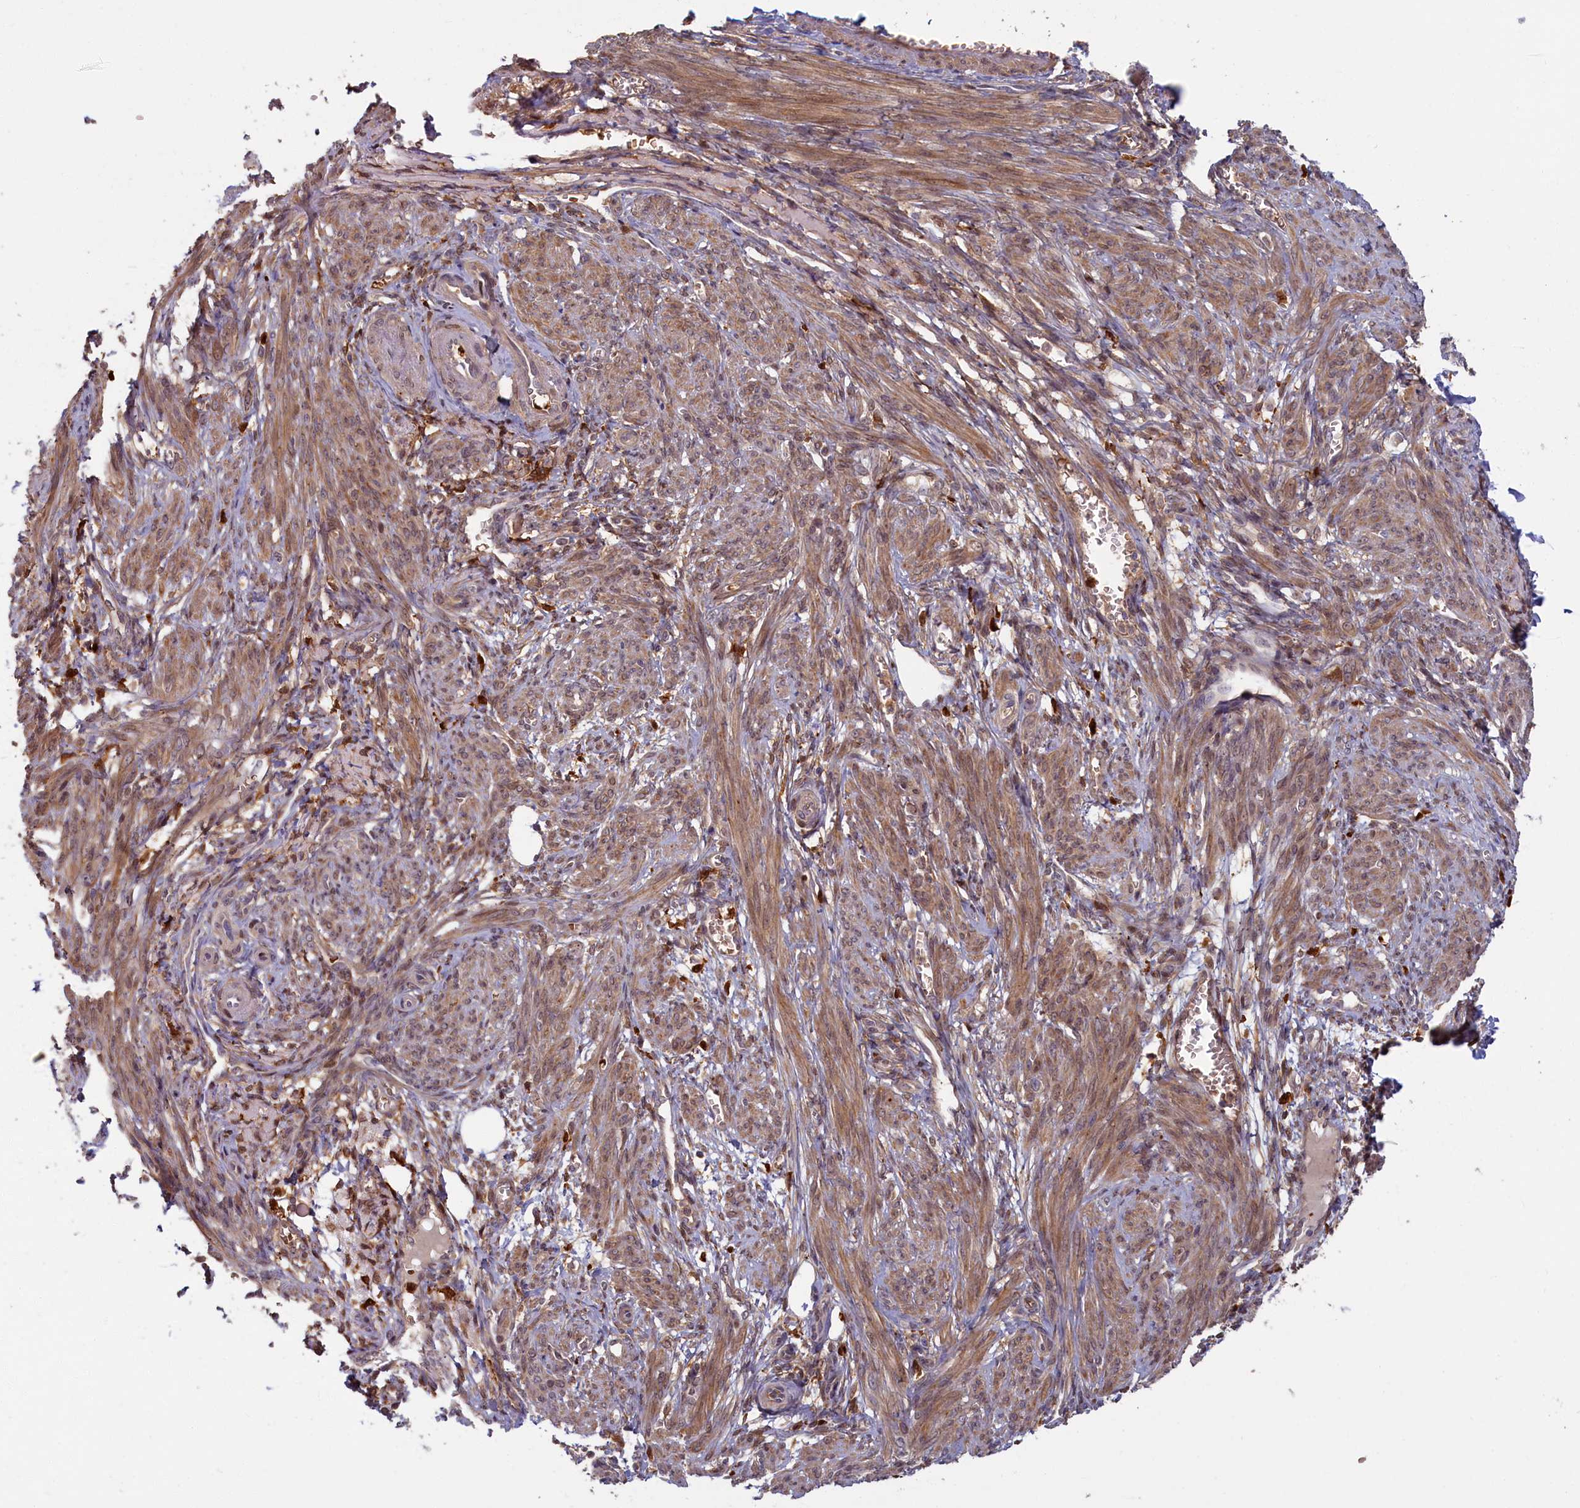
{"staining": {"intensity": "moderate", "quantity": "25%-75%", "location": "cytoplasmic/membranous"}, "tissue": "smooth muscle", "cell_type": "Smooth muscle cells", "image_type": "normal", "snomed": [{"axis": "morphology", "description": "Normal tissue, NOS"}, {"axis": "topography", "description": "Smooth muscle"}], "caption": "Smooth muscle cells reveal moderate cytoplasmic/membranous positivity in approximately 25%-75% of cells in unremarkable smooth muscle.", "gene": "BLVRB", "patient": {"sex": "female", "age": 39}}